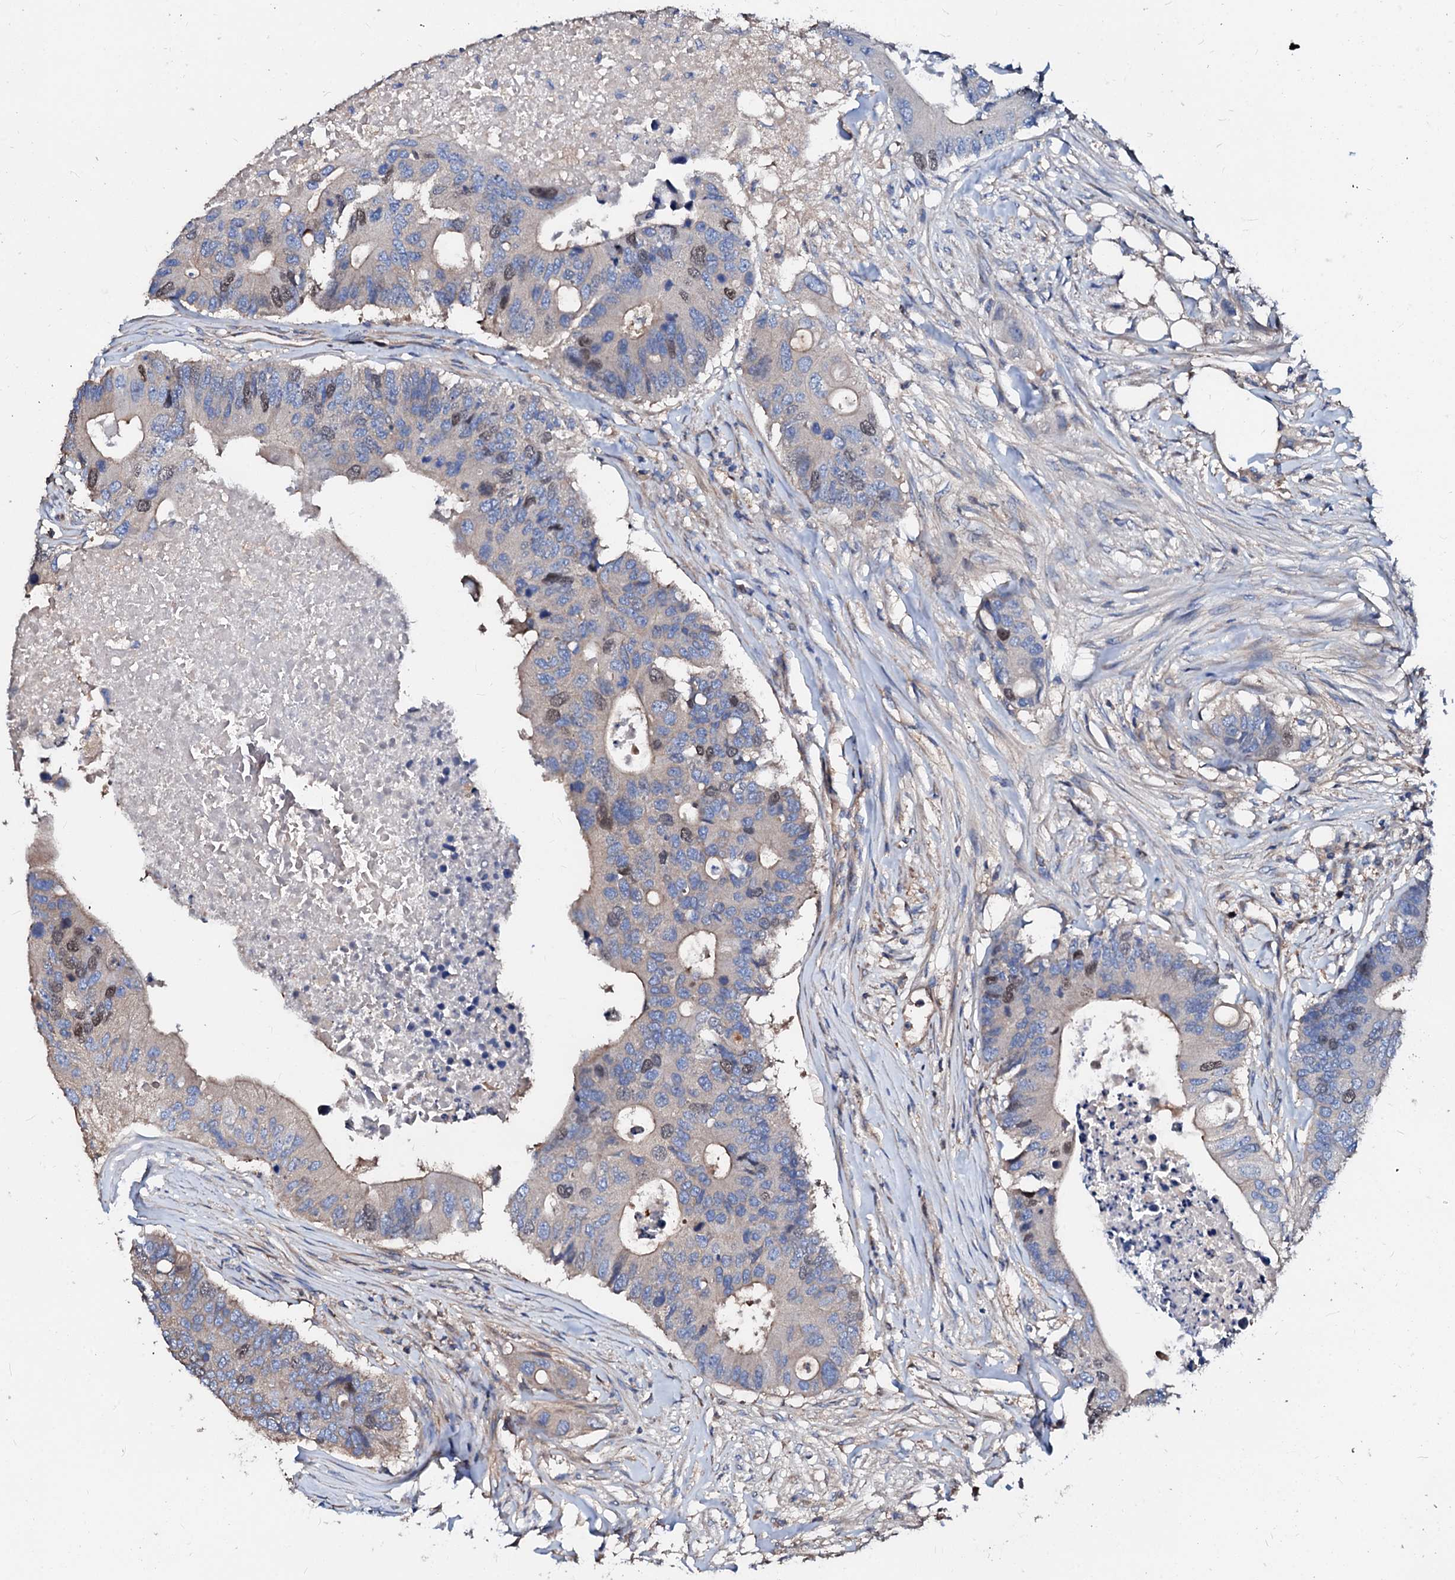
{"staining": {"intensity": "moderate", "quantity": "<25%", "location": "nuclear"}, "tissue": "colorectal cancer", "cell_type": "Tumor cells", "image_type": "cancer", "snomed": [{"axis": "morphology", "description": "Adenocarcinoma, NOS"}, {"axis": "topography", "description": "Colon"}], "caption": "Moderate nuclear staining is appreciated in approximately <25% of tumor cells in colorectal cancer (adenocarcinoma).", "gene": "CSKMT", "patient": {"sex": "male", "age": 71}}